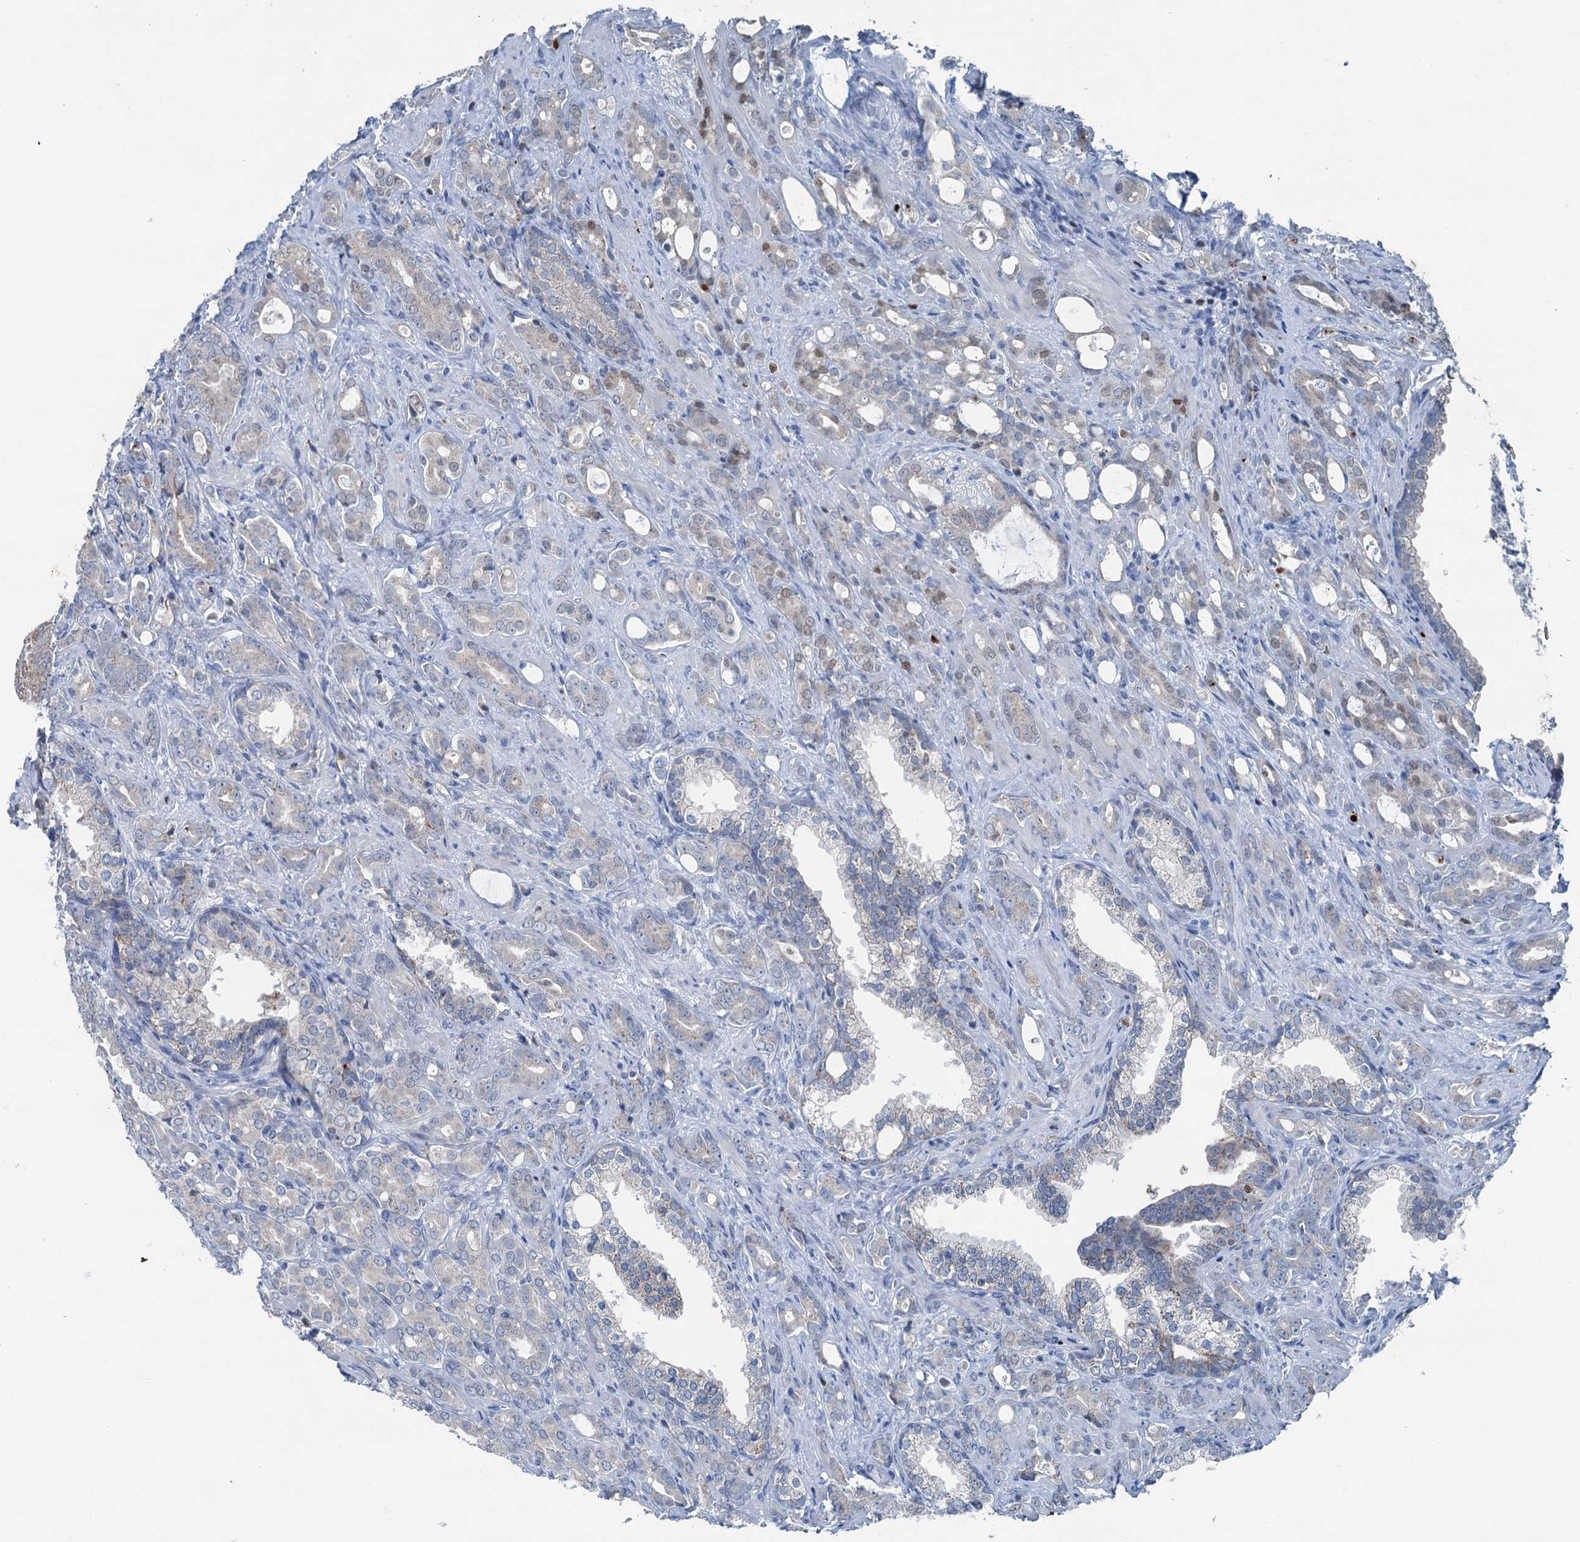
{"staining": {"intensity": "negative", "quantity": "none", "location": "none"}, "tissue": "prostate cancer", "cell_type": "Tumor cells", "image_type": "cancer", "snomed": [{"axis": "morphology", "description": "Adenocarcinoma, High grade"}, {"axis": "topography", "description": "Prostate"}], "caption": "Protein analysis of adenocarcinoma (high-grade) (prostate) displays no significant expression in tumor cells. (DAB (3,3'-diaminobenzidine) immunohistochemistry (IHC) with hematoxylin counter stain).", "gene": "ELP4", "patient": {"sex": "male", "age": 72}}